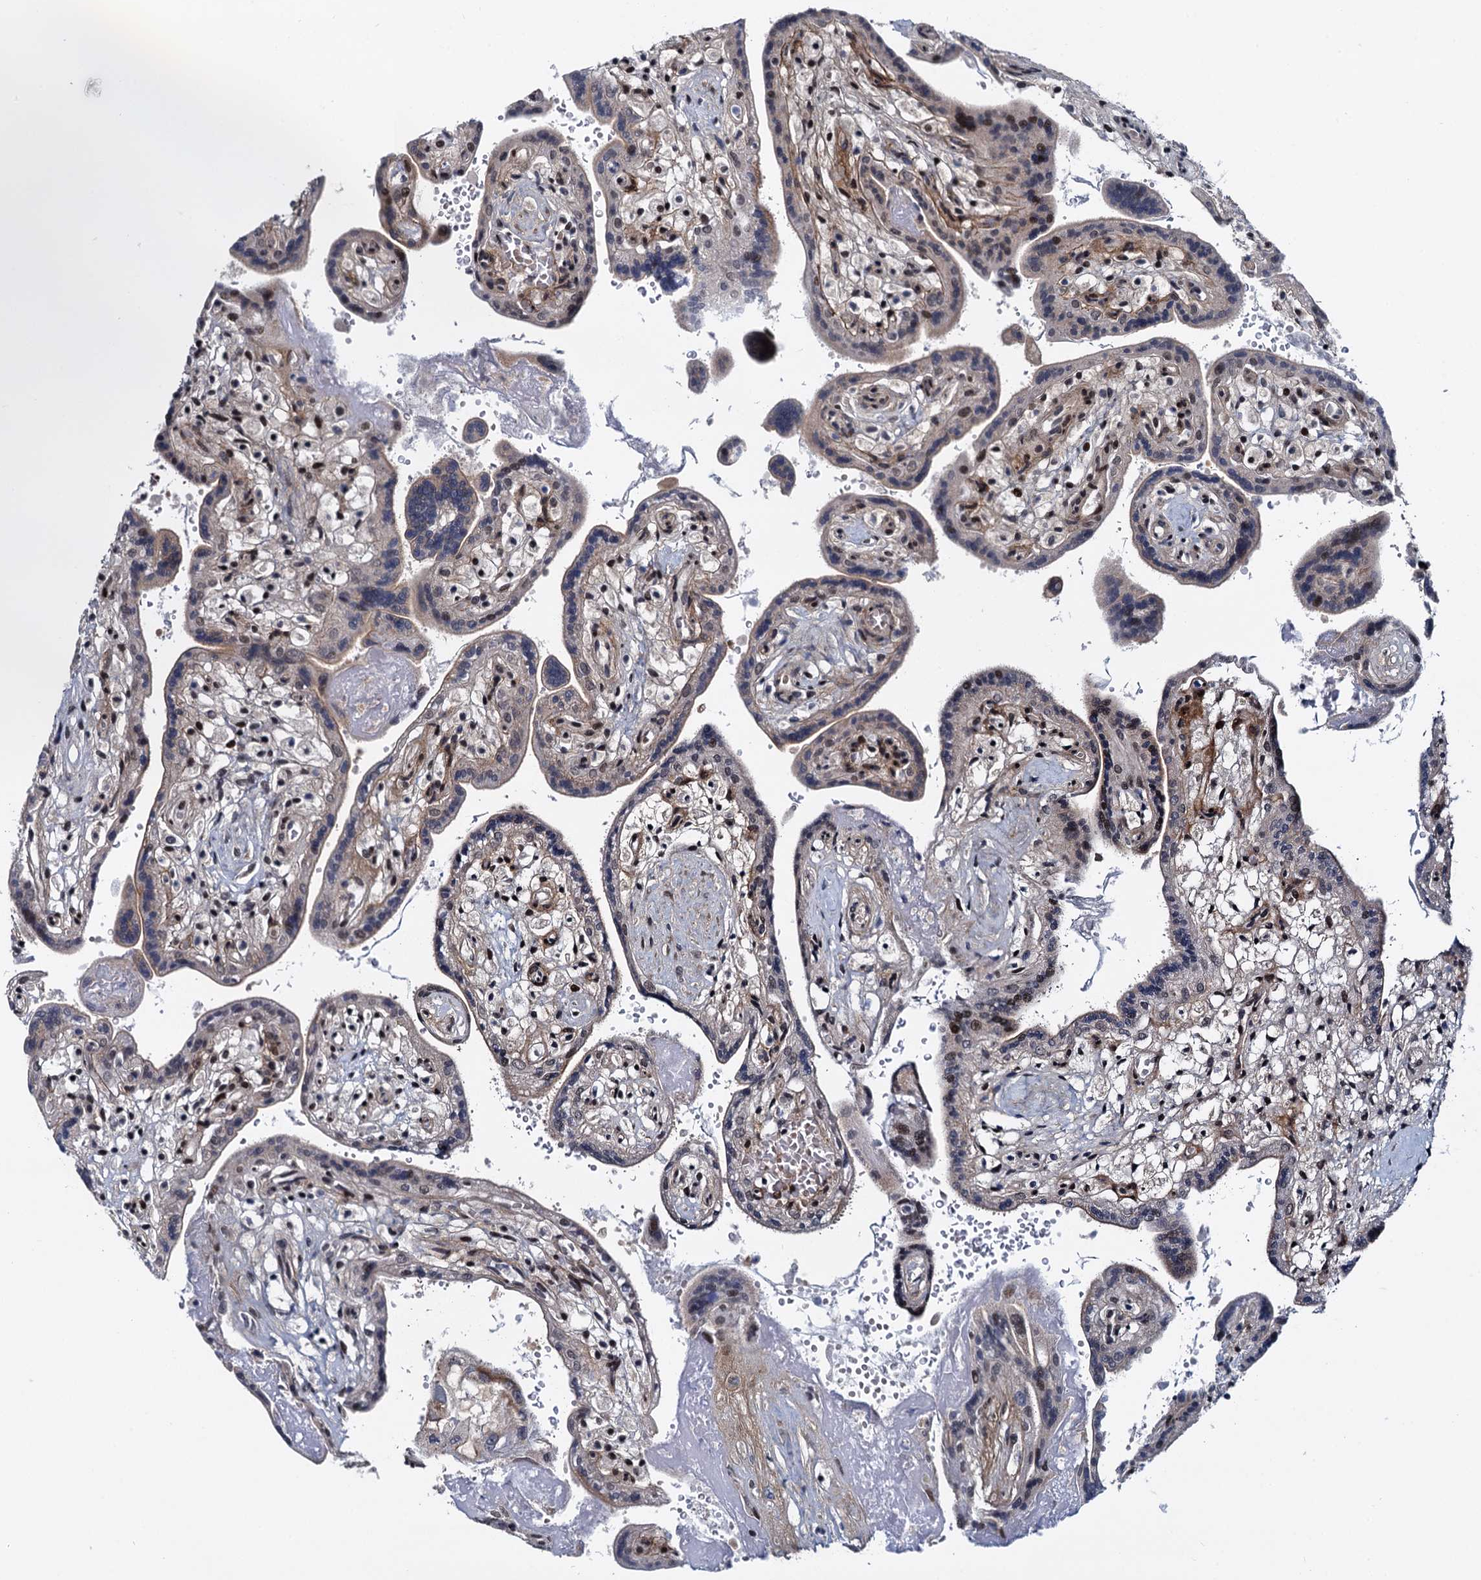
{"staining": {"intensity": "moderate", "quantity": "25%-75%", "location": "nuclear"}, "tissue": "placenta", "cell_type": "Trophoblastic cells", "image_type": "normal", "snomed": [{"axis": "morphology", "description": "Normal tissue, NOS"}, {"axis": "topography", "description": "Placenta"}], "caption": "Moderate nuclear positivity is seen in approximately 25%-75% of trophoblastic cells in benign placenta. The protein of interest is stained brown, and the nuclei are stained in blue (DAB (3,3'-diaminobenzidine) IHC with brightfield microscopy, high magnification).", "gene": "RUFY2", "patient": {"sex": "female", "age": 37}}